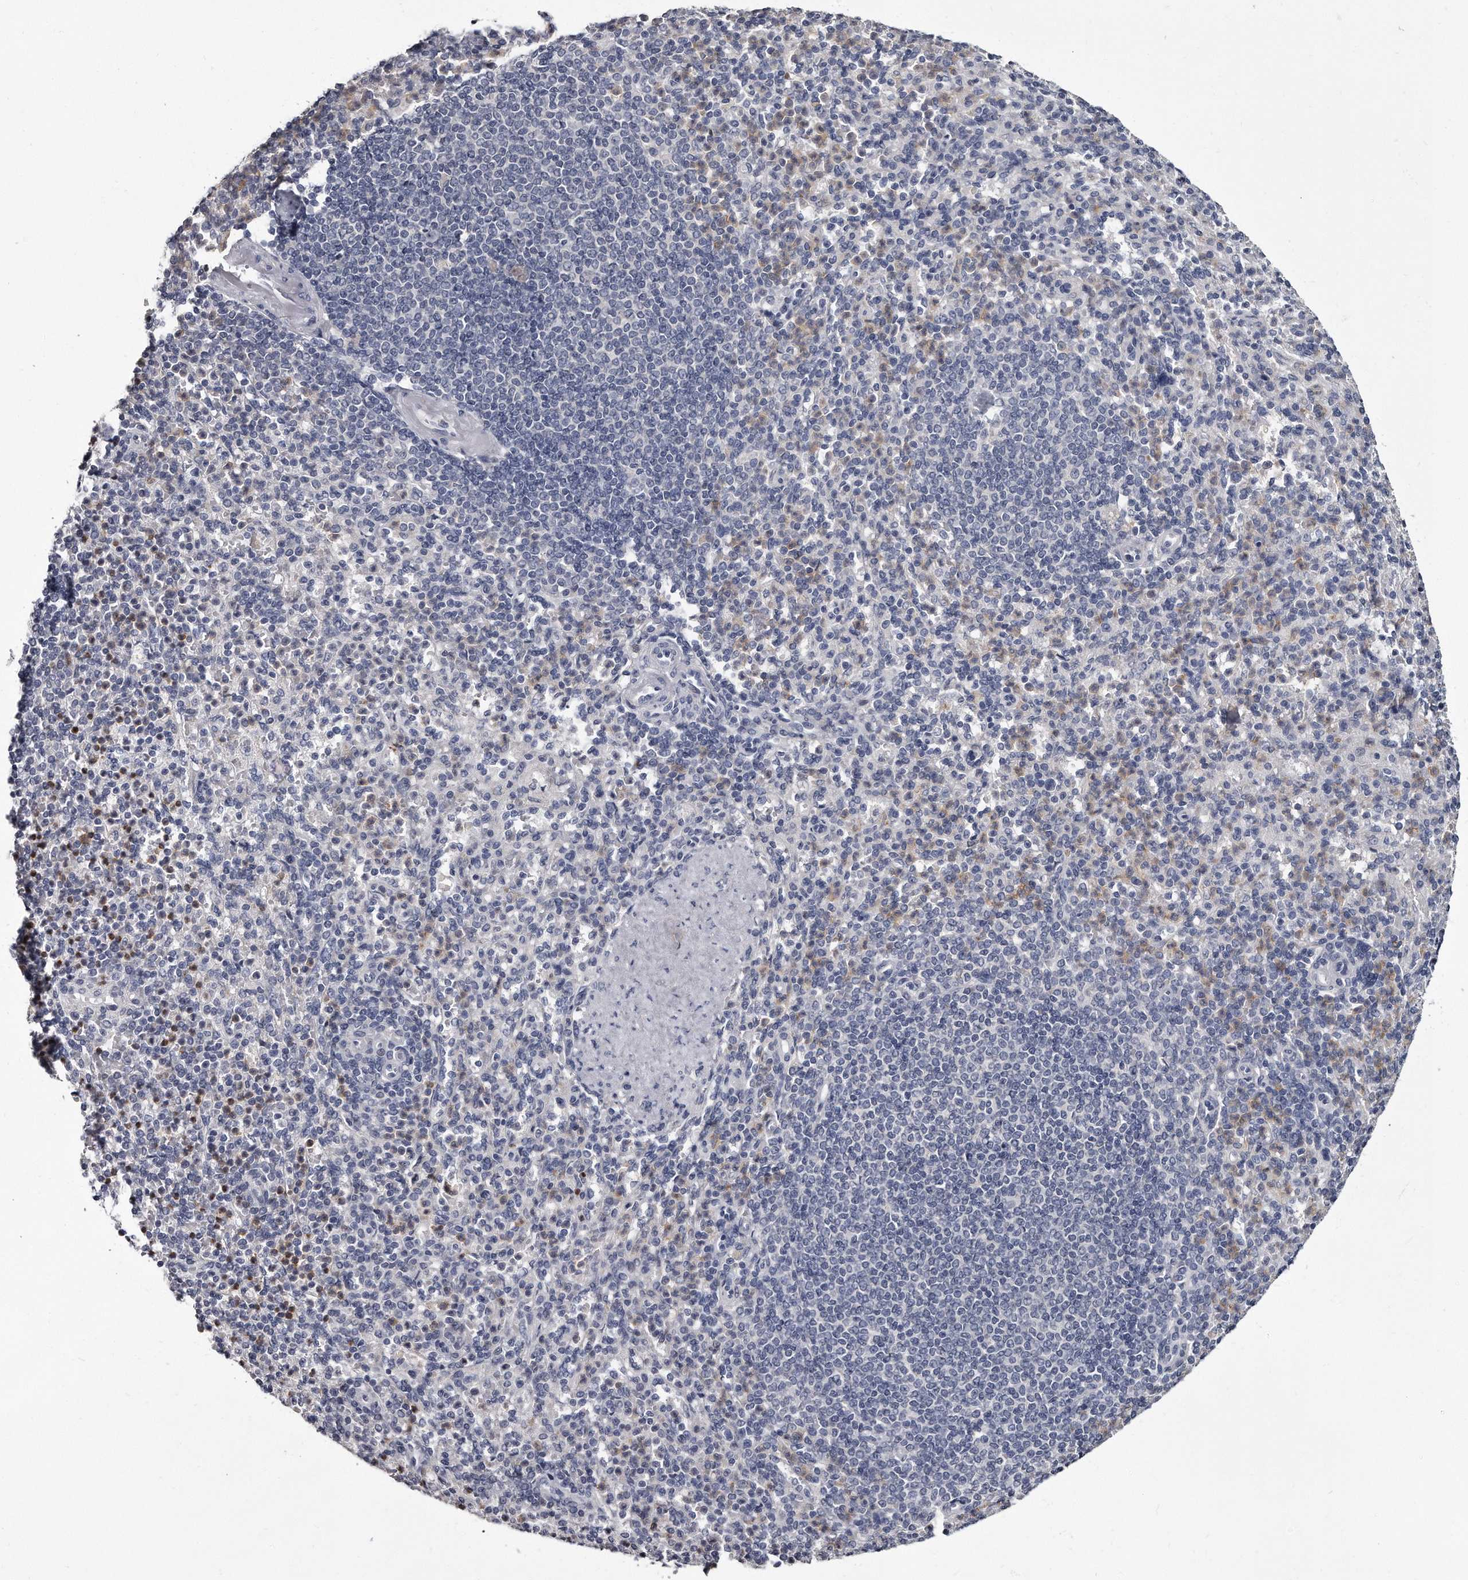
{"staining": {"intensity": "negative", "quantity": "none", "location": "none"}, "tissue": "spleen", "cell_type": "Cells in red pulp", "image_type": "normal", "snomed": [{"axis": "morphology", "description": "Normal tissue, NOS"}, {"axis": "topography", "description": "Spleen"}], "caption": "Image shows no protein expression in cells in red pulp of normal spleen.", "gene": "GAPVD1", "patient": {"sex": "female", "age": 74}}